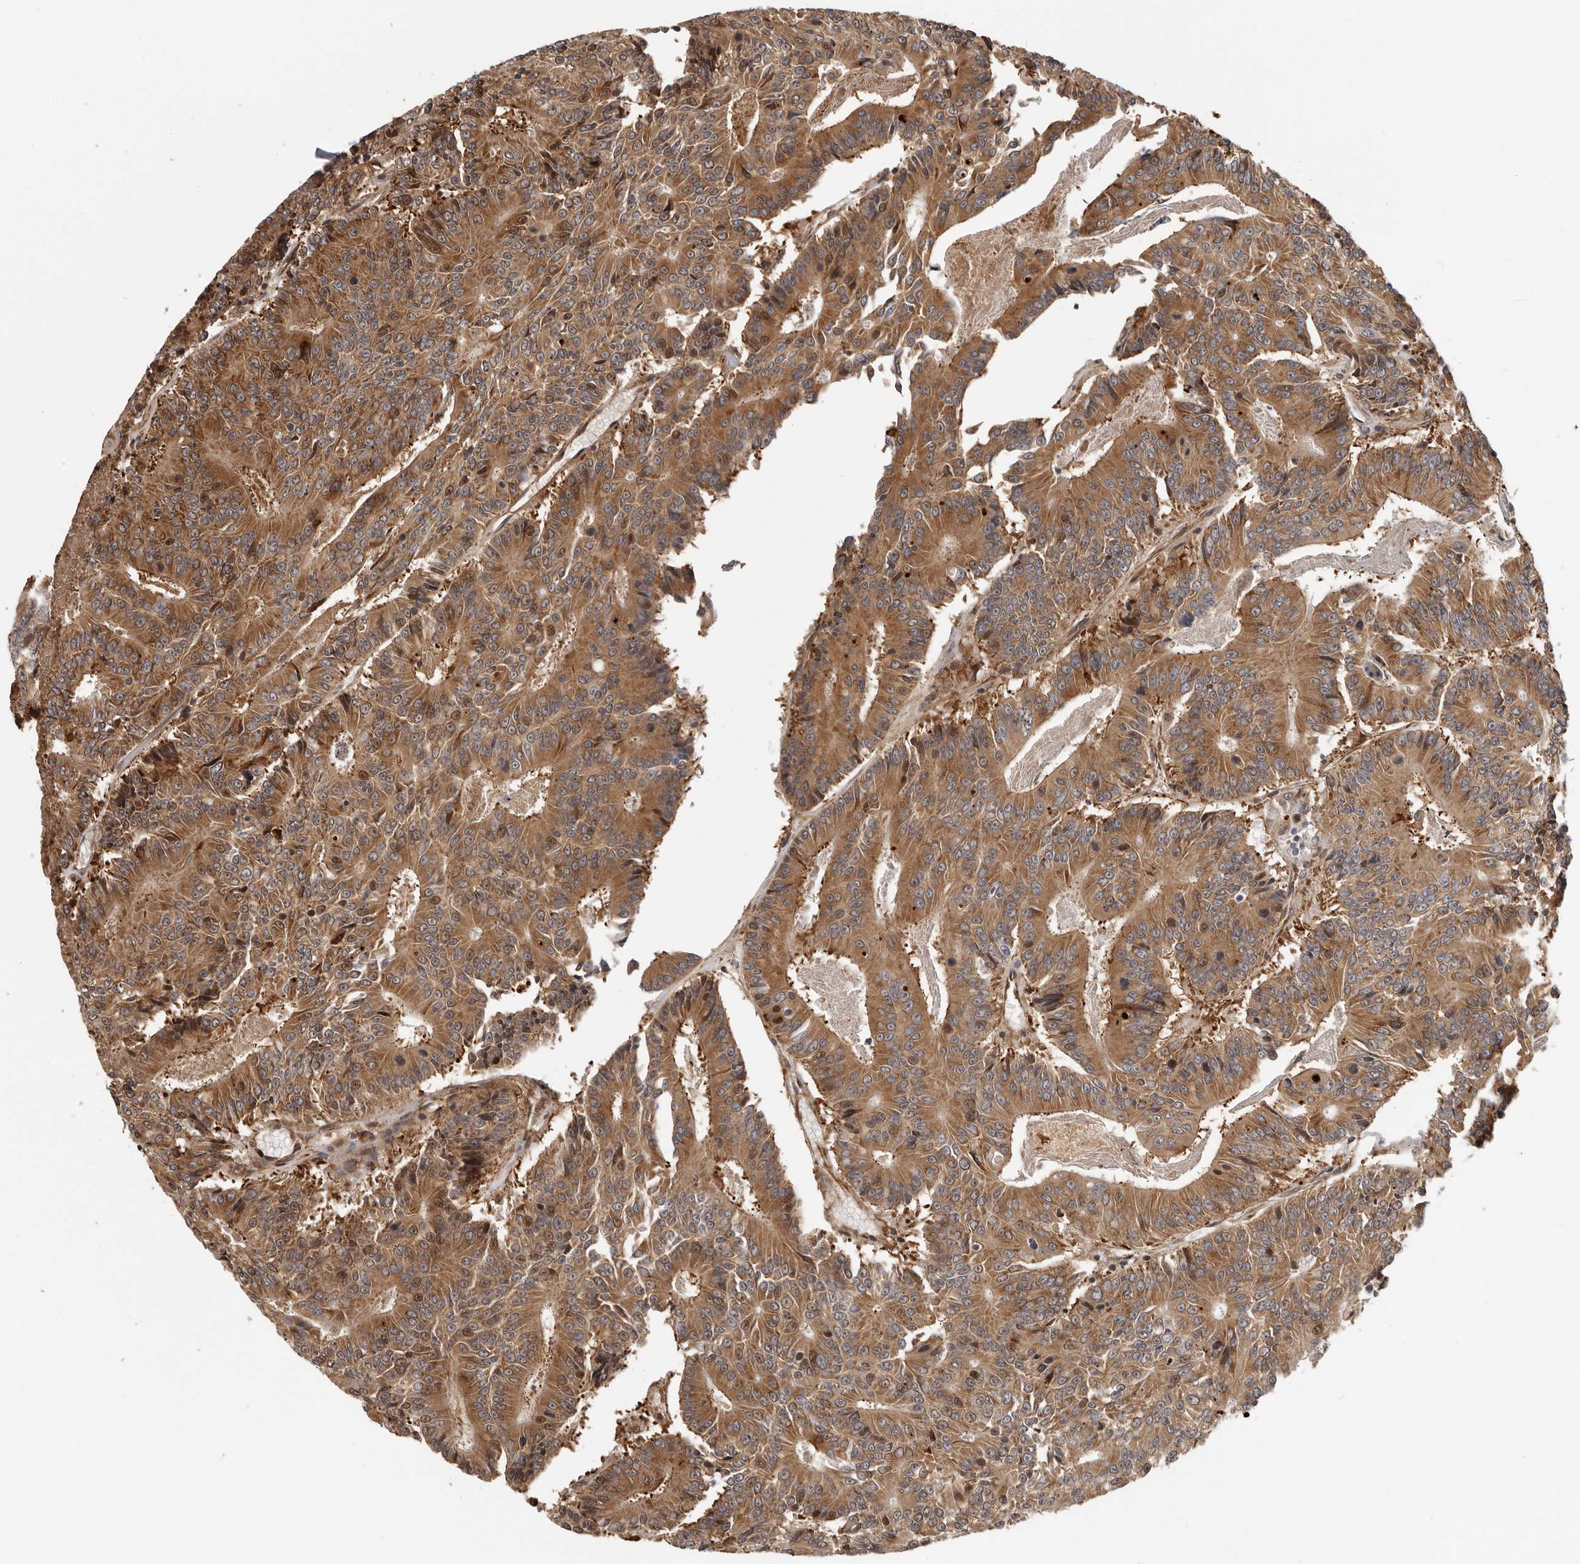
{"staining": {"intensity": "moderate", "quantity": ">75%", "location": "cytoplasmic/membranous"}, "tissue": "colorectal cancer", "cell_type": "Tumor cells", "image_type": "cancer", "snomed": [{"axis": "morphology", "description": "Adenocarcinoma, NOS"}, {"axis": "topography", "description": "Colon"}], "caption": "A brown stain labels moderate cytoplasmic/membranous expression of a protein in colorectal cancer tumor cells. The staining is performed using DAB brown chromogen to label protein expression. The nuclei are counter-stained blue using hematoxylin.", "gene": "RNF157", "patient": {"sex": "male", "age": 83}}